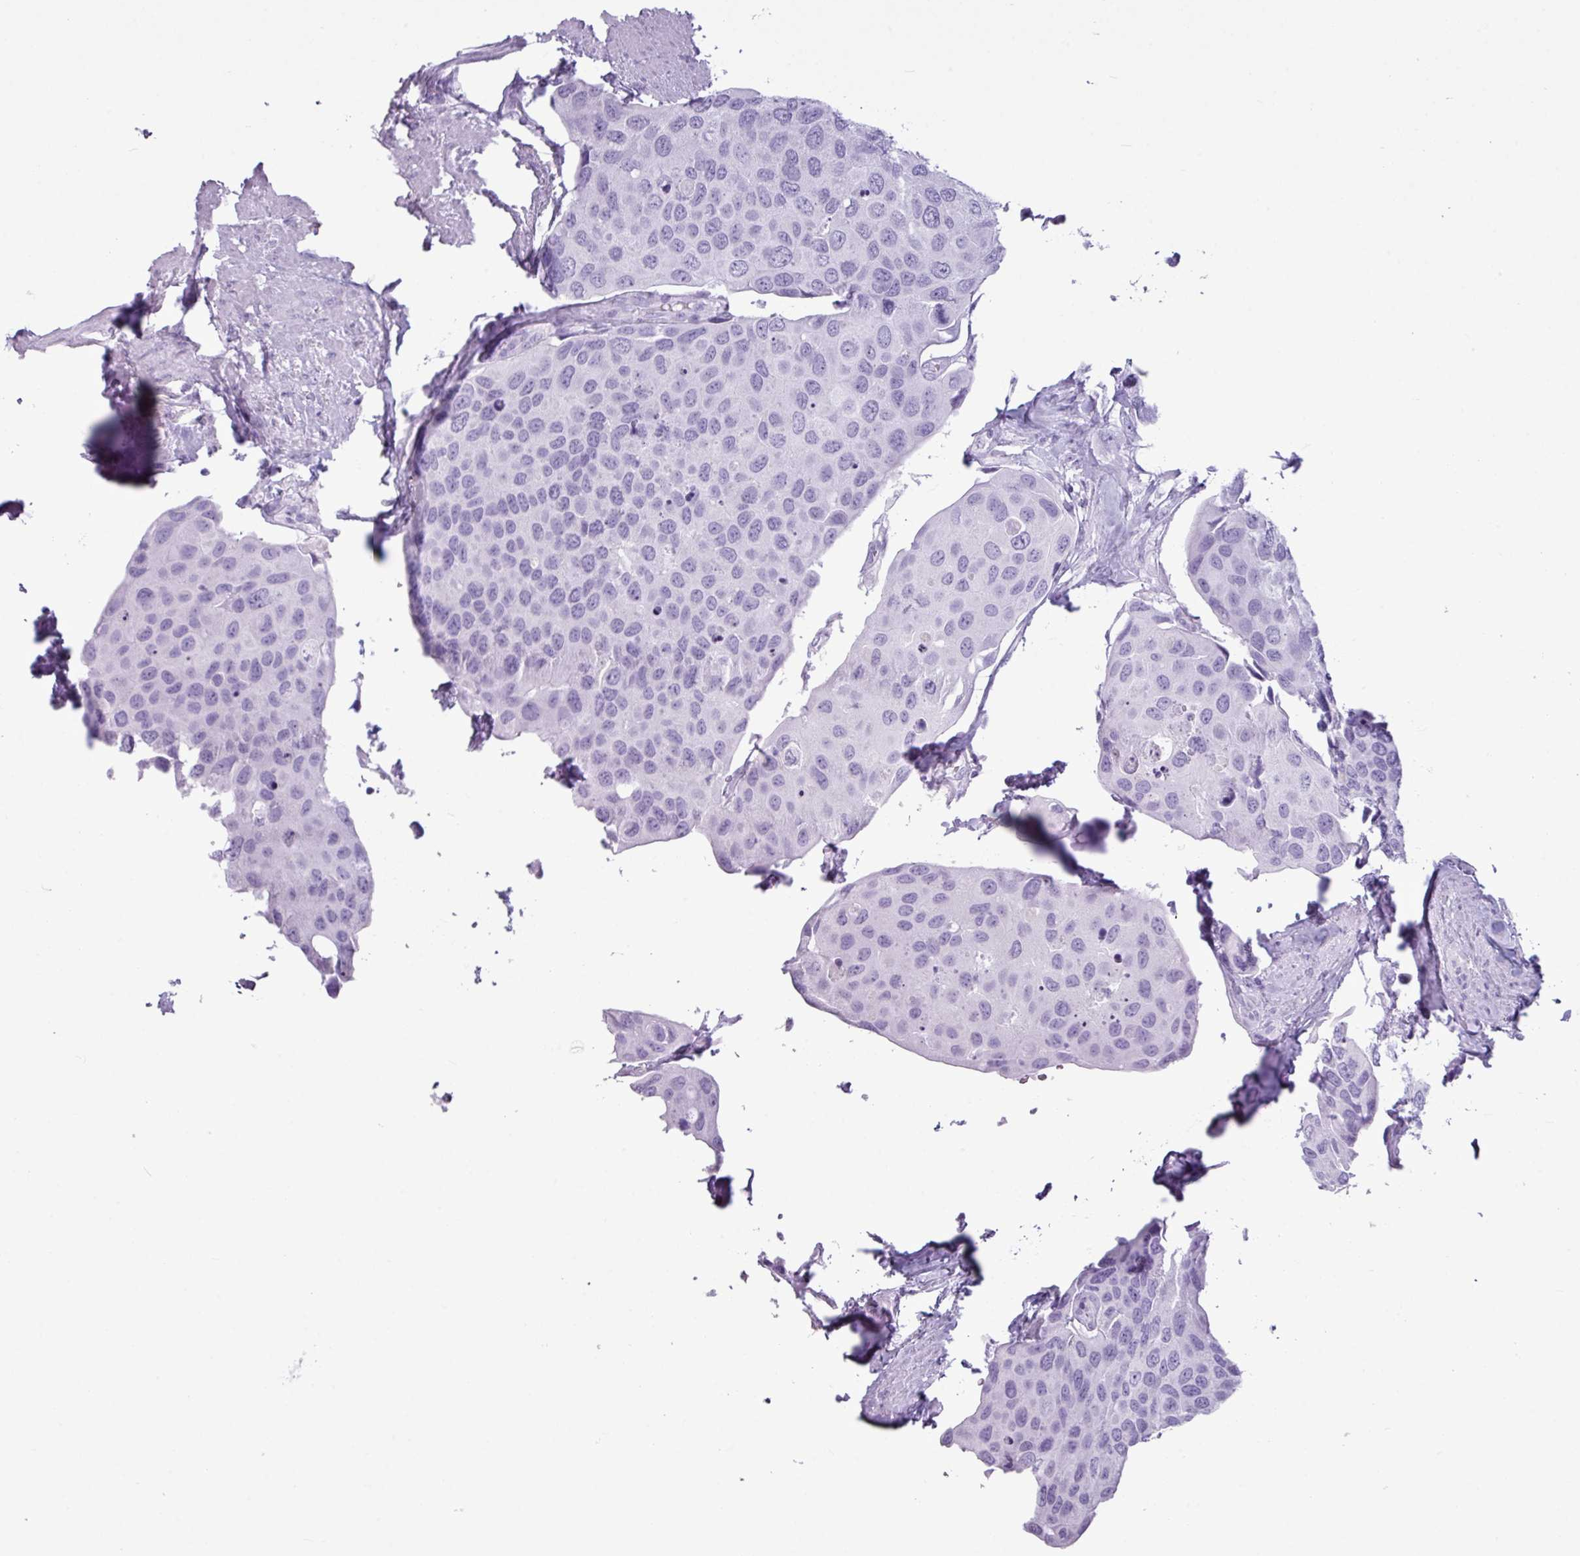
{"staining": {"intensity": "negative", "quantity": "none", "location": "none"}, "tissue": "urothelial cancer", "cell_type": "Tumor cells", "image_type": "cancer", "snomed": [{"axis": "morphology", "description": "Urothelial carcinoma, High grade"}, {"axis": "topography", "description": "Urinary bladder"}], "caption": "Image shows no significant protein positivity in tumor cells of urothelial carcinoma (high-grade). Nuclei are stained in blue.", "gene": "AMY1B", "patient": {"sex": "male", "age": 74}}